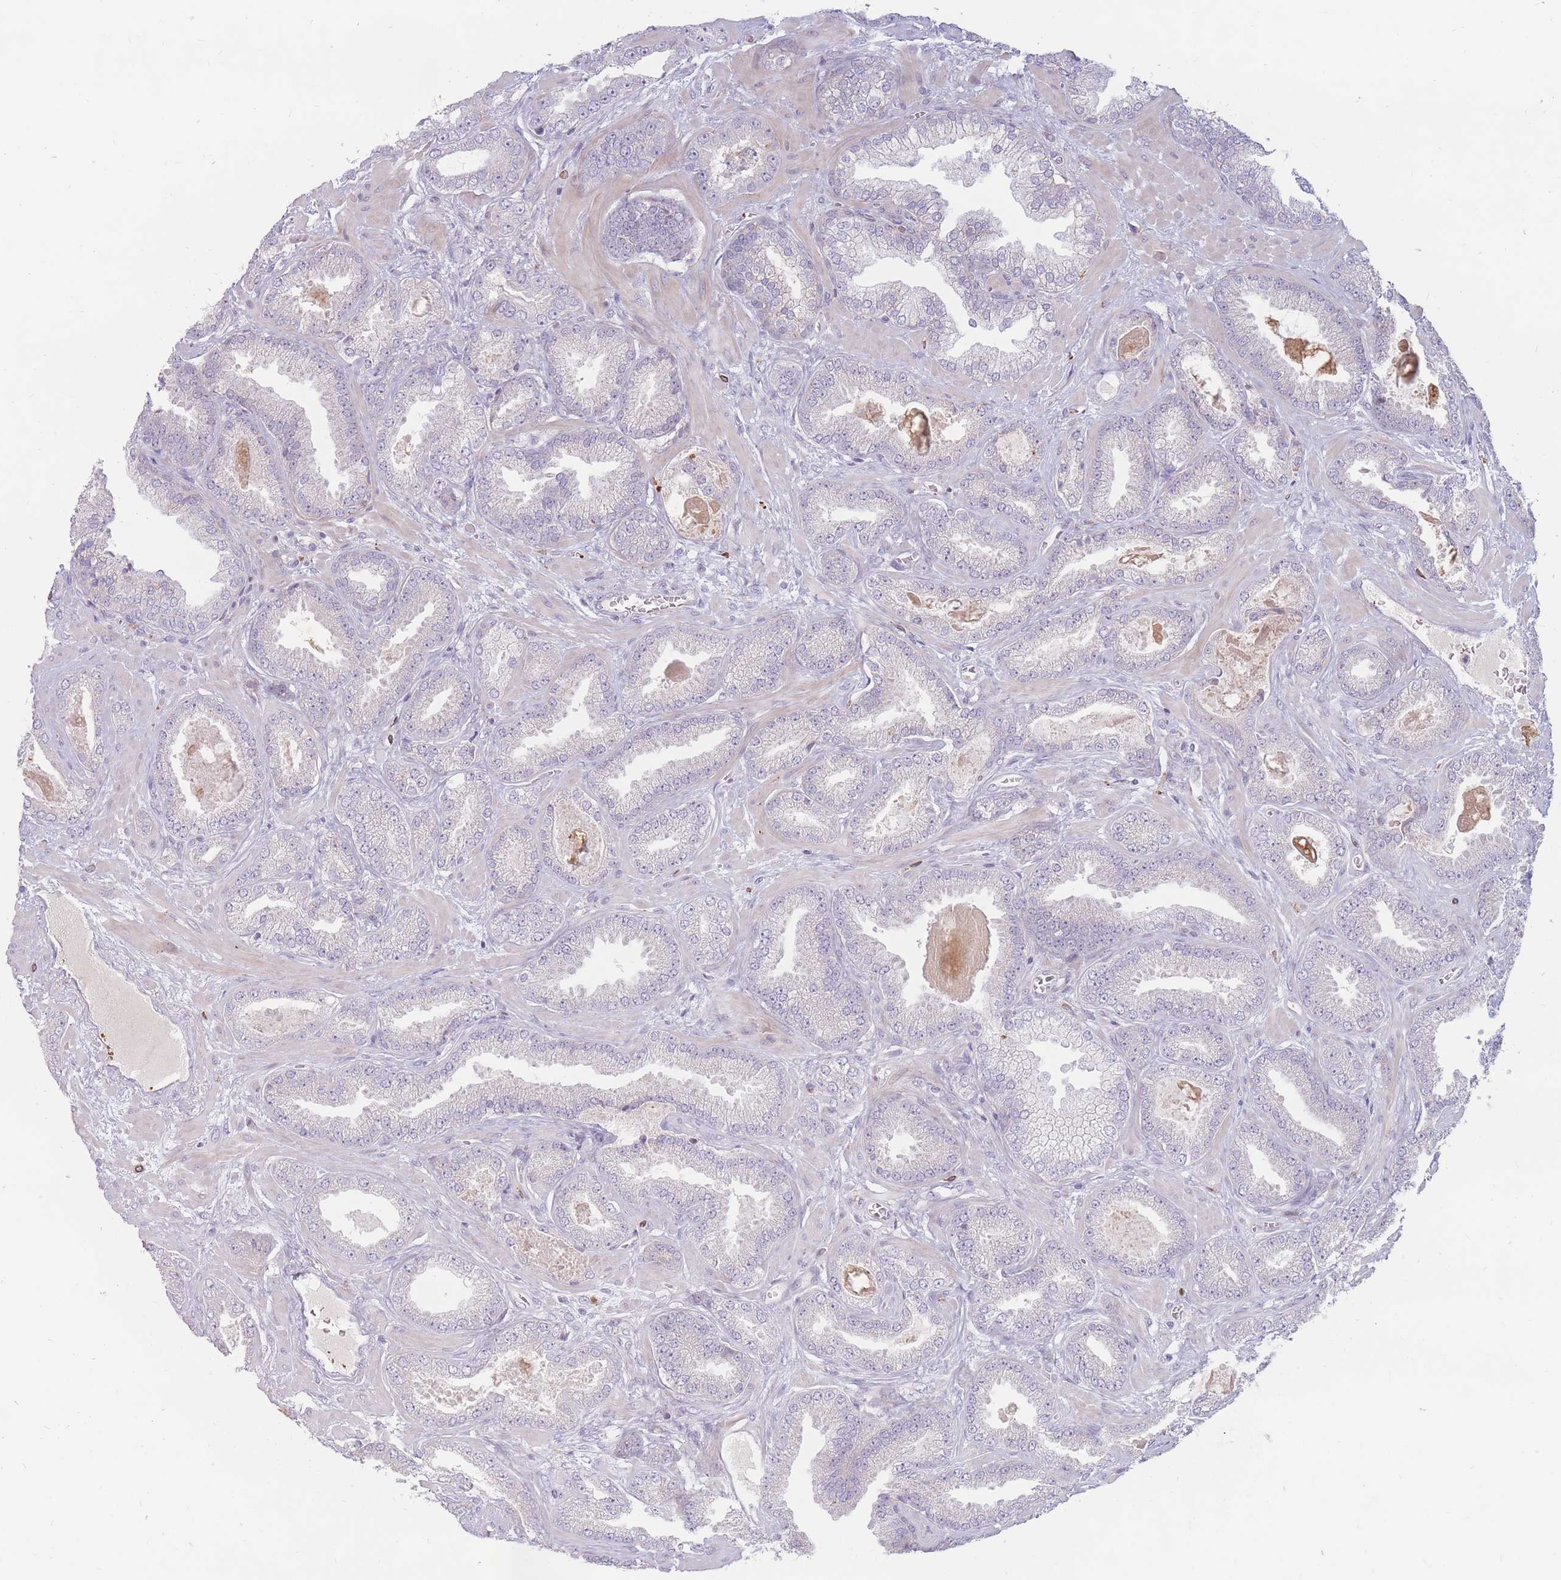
{"staining": {"intensity": "negative", "quantity": "none", "location": "none"}, "tissue": "prostate cancer", "cell_type": "Tumor cells", "image_type": "cancer", "snomed": [{"axis": "morphology", "description": "Adenocarcinoma, Low grade"}, {"axis": "topography", "description": "Prostate"}], "caption": "This is an IHC photomicrograph of prostate low-grade adenocarcinoma. There is no positivity in tumor cells.", "gene": "PTGDR", "patient": {"sex": "male", "age": 62}}